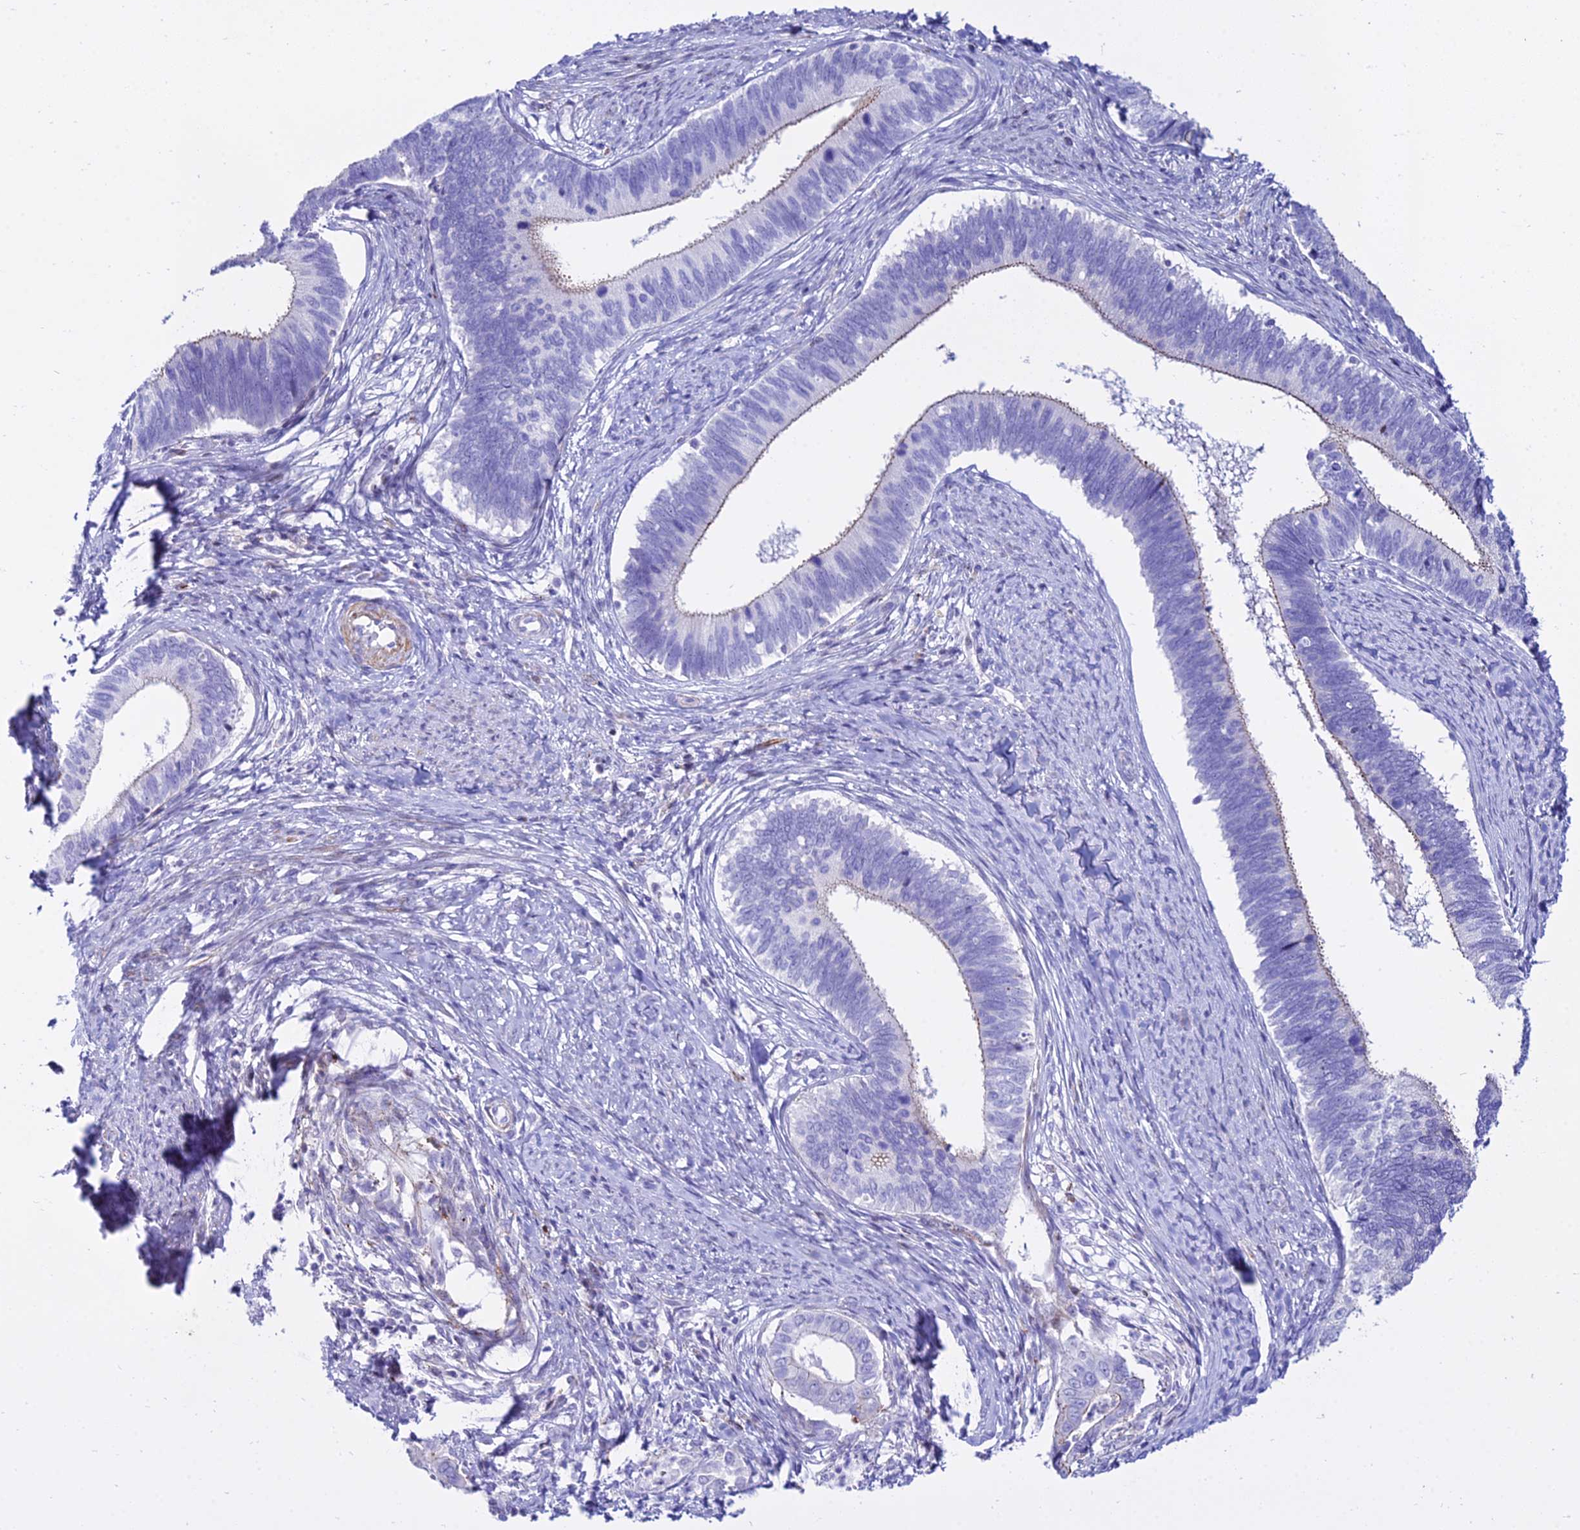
{"staining": {"intensity": "negative", "quantity": "none", "location": "none"}, "tissue": "cervical cancer", "cell_type": "Tumor cells", "image_type": "cancer", "snomed": [{"axis": "morphology", "description": "Adenocarcinoma, NOS"}, {"axis": "topography", "description": "Cervix"}], "caption": "Tumor cells are negative for protein expression in human cervical cancer.", "gene": "DLX1", "patient": {"sex": "female", "age": 42}}